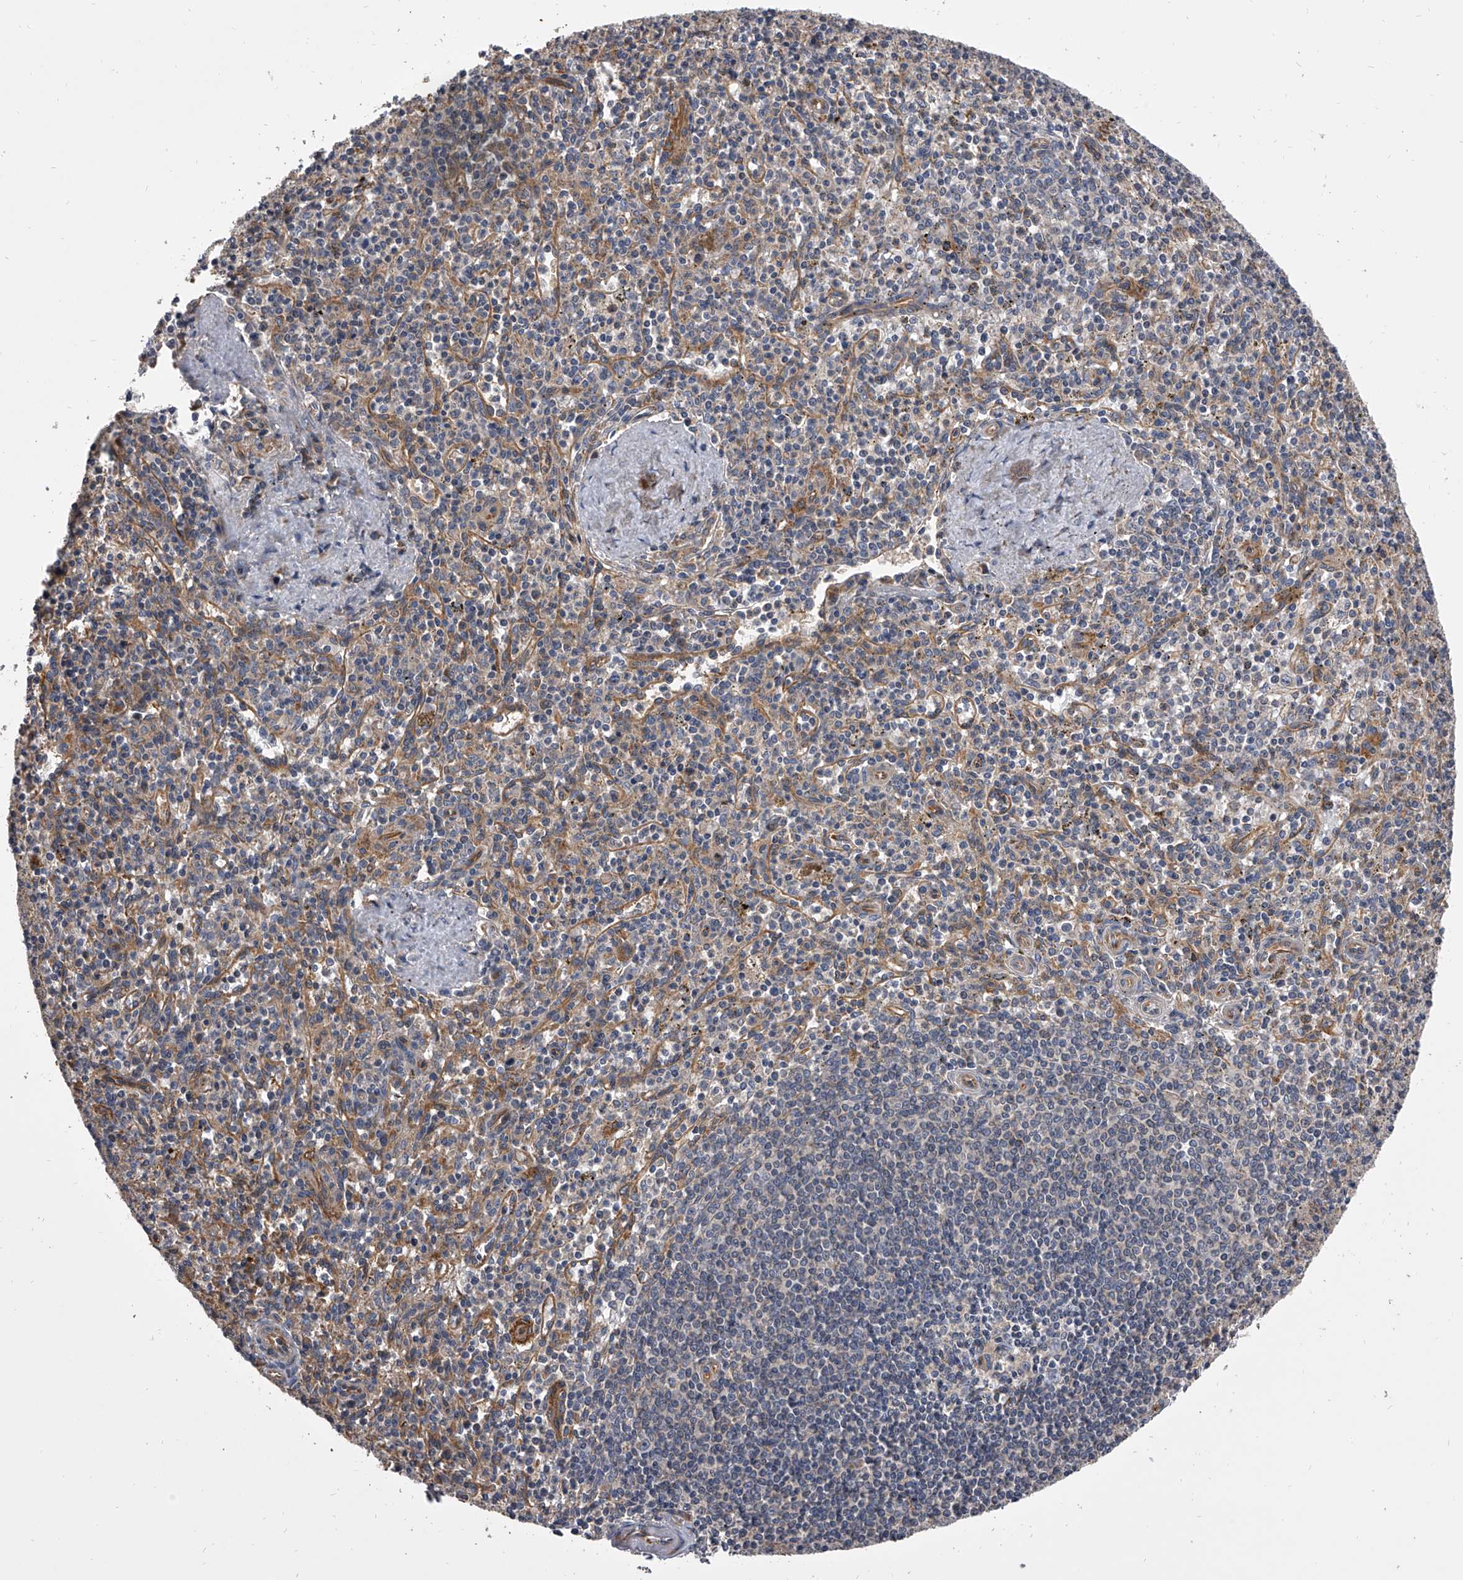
{"staining": {"intensity": "negative", "quantity": "none", "location": "none"}, "tissue": "spleen", "cell_type": "Cells in red pulp", "image_type": "normal", "snomed": [{"axis": "morphology", "description": "Normal tissue, NOS"}, {"axis": "topography", "description": "Spleen"}], "caption": "Immunohistochemical staining of unremarkable spleen shows no significant positivity in cells in red pulp. (Brightfield microscopy of DAB (3,3'-diaminobenzidine) IHC at high magnification).", "gene": "EXOC4", "patient": {"sex": "male", "age": 72}}